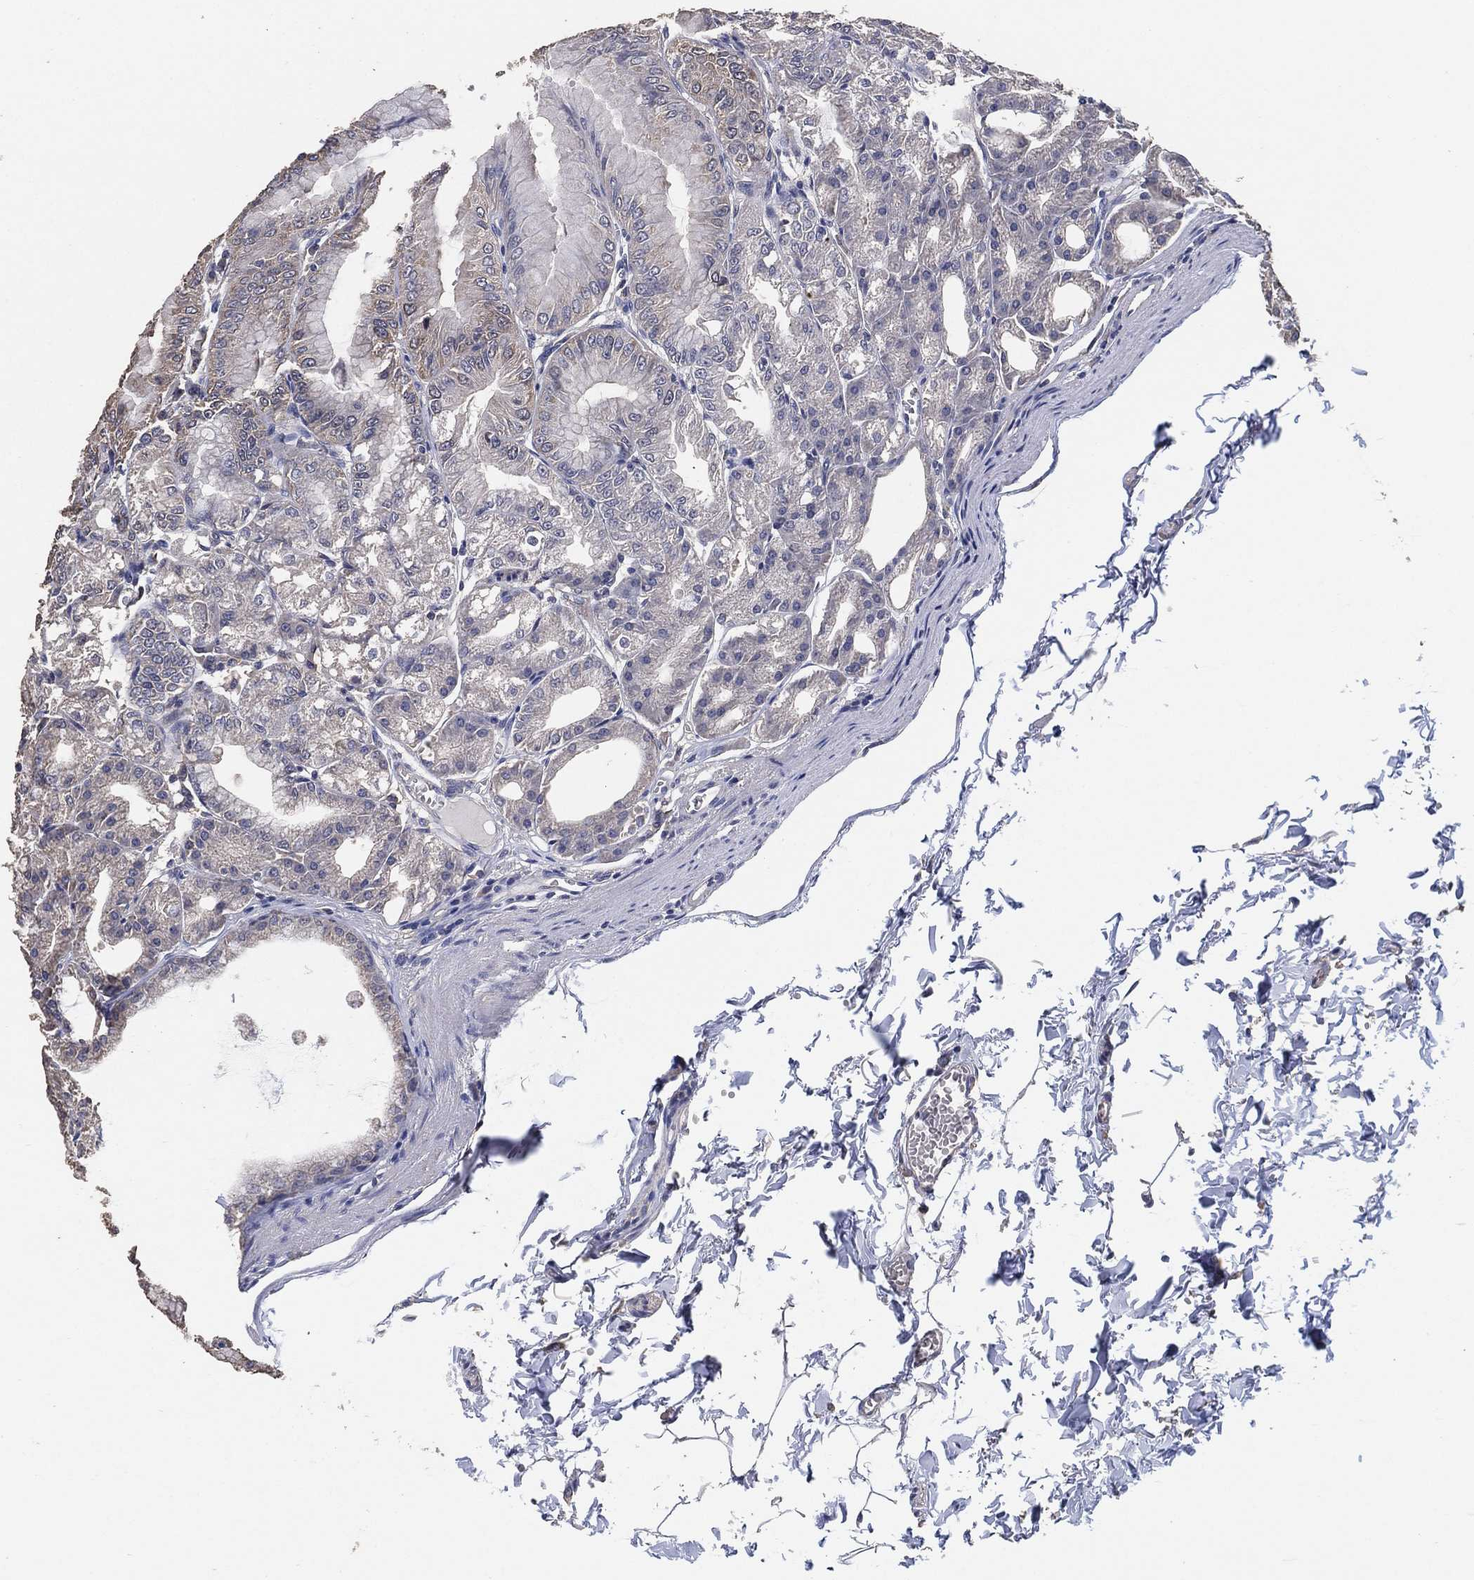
{"staining": {"intensity": "negative", "quantity": "none", "location": "none"}, "tissue": "stomach", "cell_type": "Glandular cells", "image_type": "normal", "snomed": [{"axis": "morphology", "description": "Normal tissue, NOS"}, {"axis": "topography", "description": "Stomach"}], "caption": "Stomach stained for a protein using IHC reveals no staining glandular cells.", "gene": "KLK5", "patient": {"sex": "male", "age": 71}}